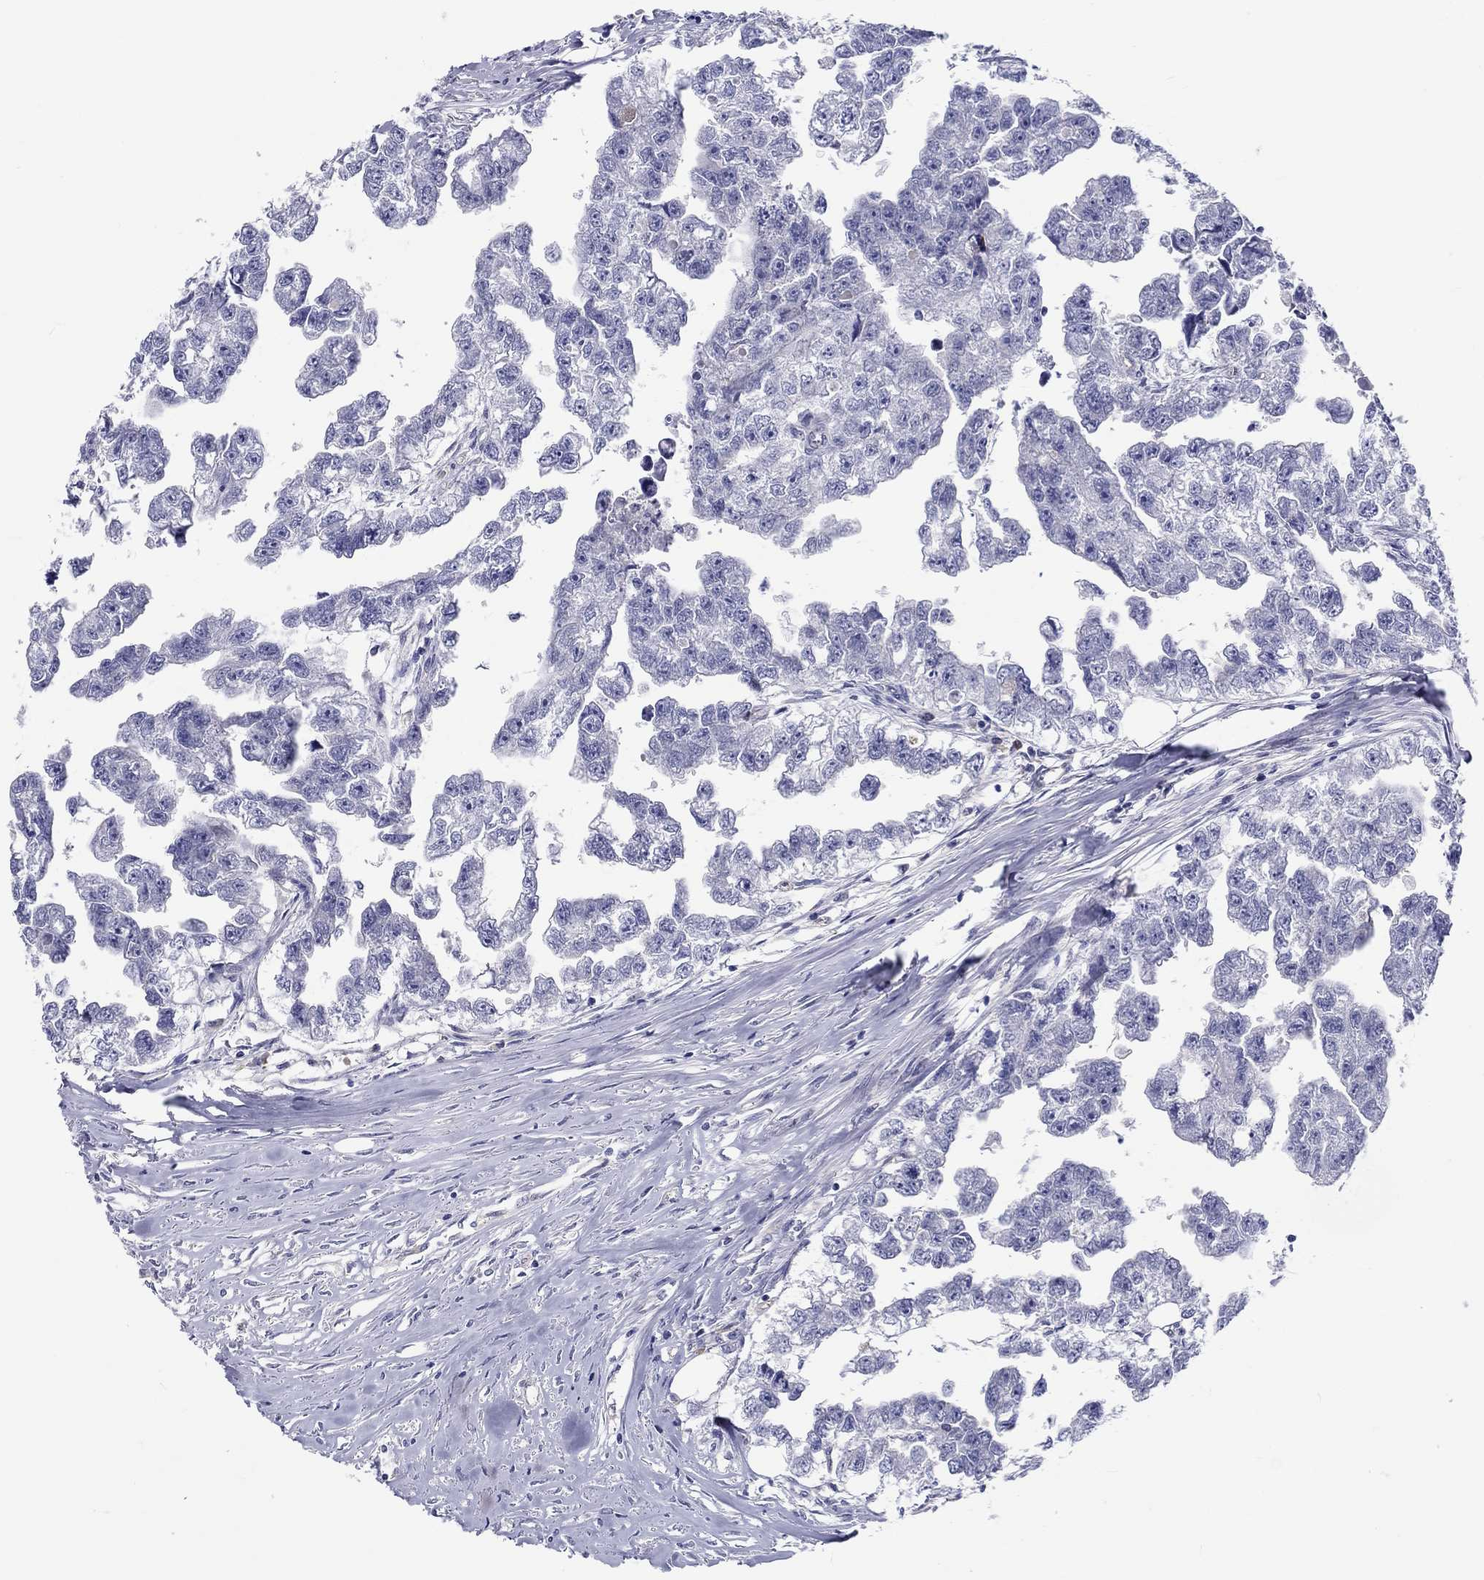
{"staining": {"intensity": "negative", "quantity": "none", "location": "none"}, "tissue": "testis cancer", "cell_type": "Tumor cells", "image_type": "cancer", "snomed": [{"axis": "morphology", "description": "Carcinoma, Embryonal, NOS"}, {"axis": "morphology", "description": "Teratoma, malignant, NOS"}, {"axis": "topography", "description": "Testis"}], "caption": "Tumor cells are negative for protein expression in human testis cancer. (DAB immunohistochemistry (IHC) with hematoxylin counter stain).", "gene": "ABCG4", "patient": {"sex": "male", "age": 44}}